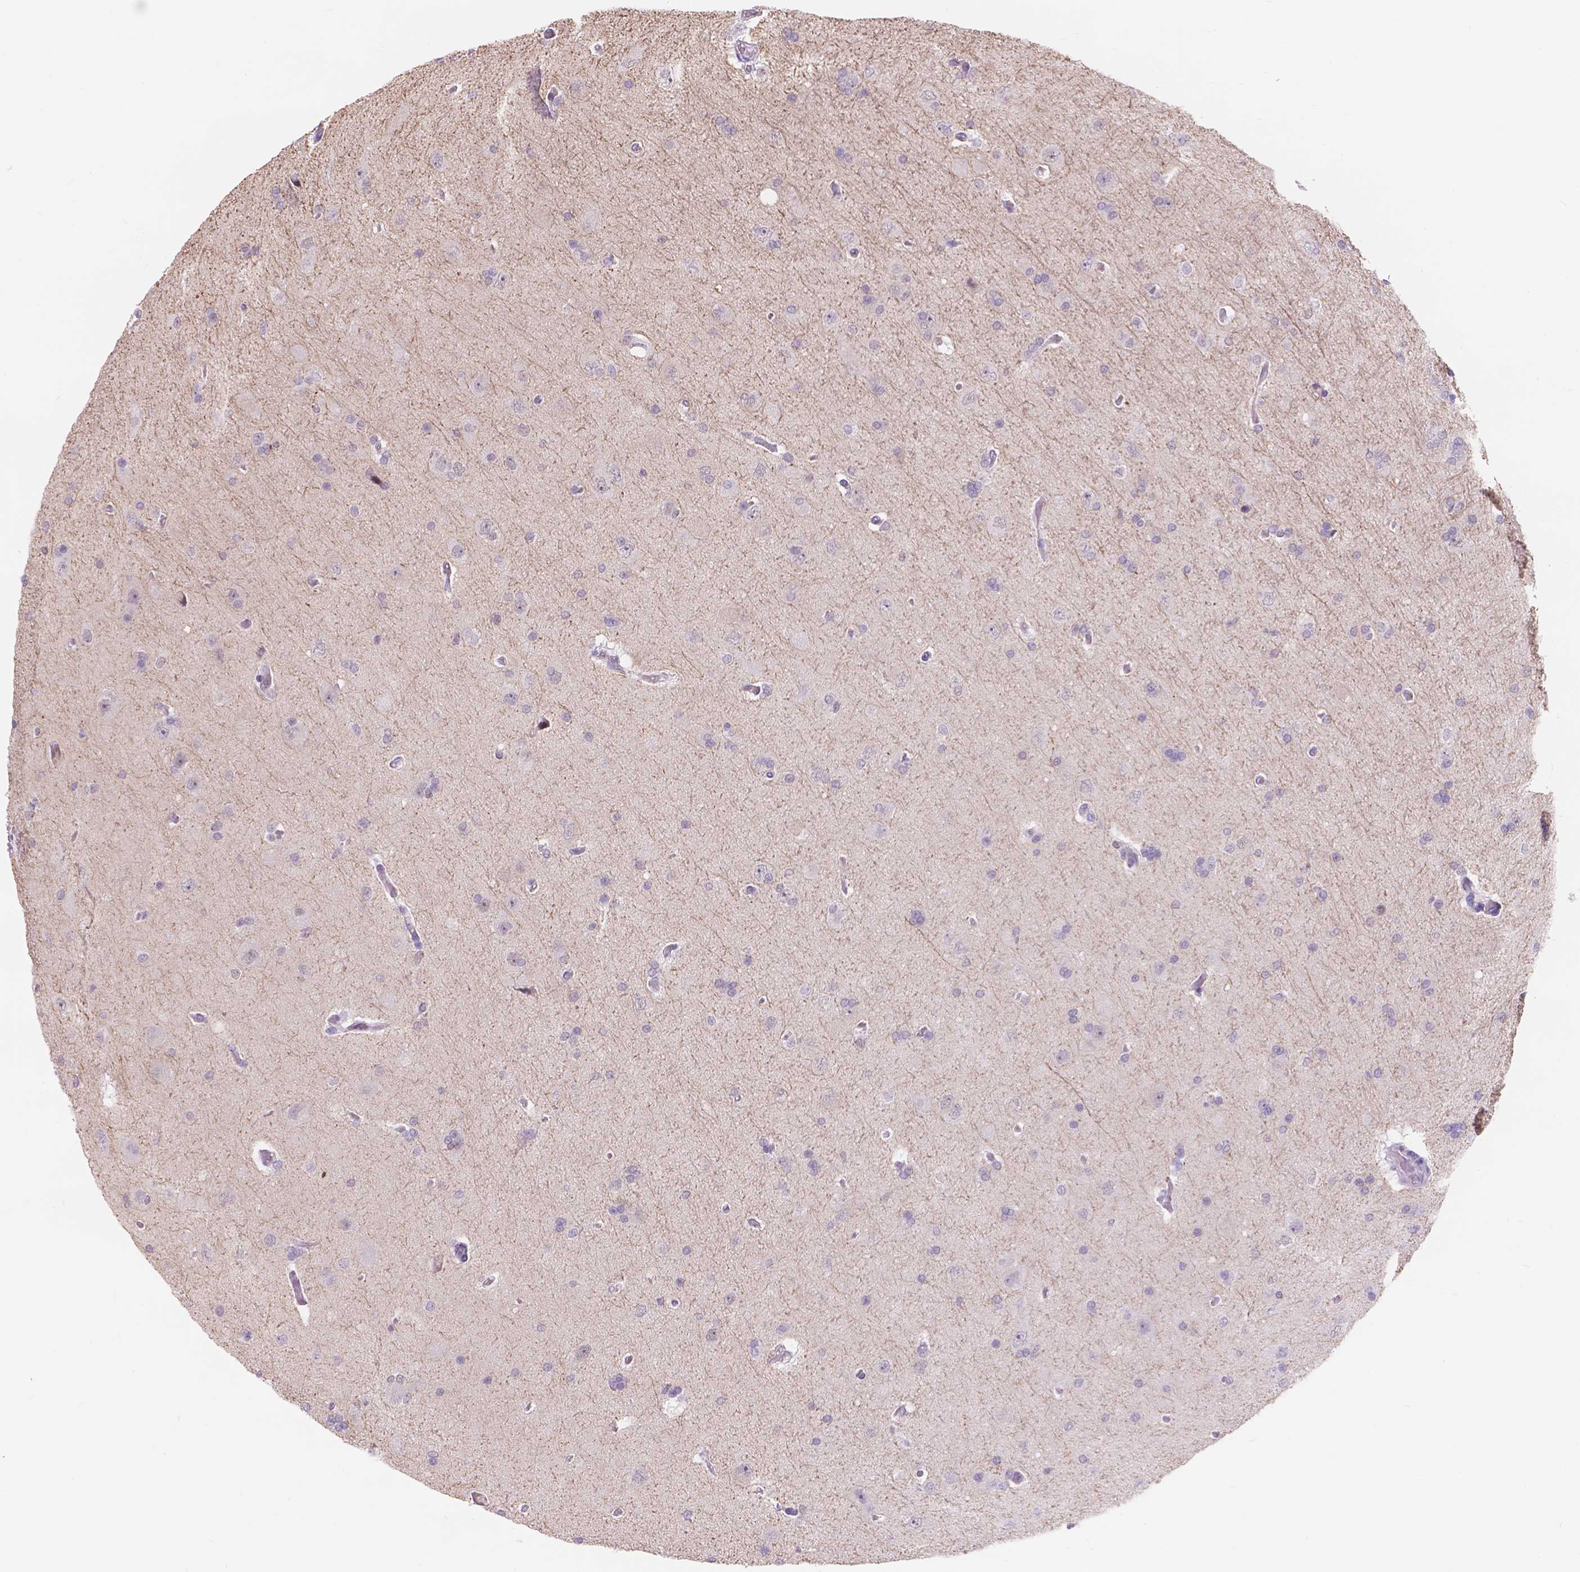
{"staining": {"intensity": "negative", "quantity": "none", "location": "none"}, "tissue": "glioma", "cell_type": "Tumor cells", "image_type": "cancer", "snomed": [{"axis": "morphology", "description": "Glioma, malignant, High grade"}, {"axis": "topography", "description": "Cerebral cortex"}], "caption": "IHC micrograph of neoplastic tissue: human high-grade glioma (malignant) stained with DAB (3,3'-diaminobenzidine) reveals no significant protein positivity in tumor cells.", "gene": "DCC", "patient": {"sex": "male", "age": 70}}